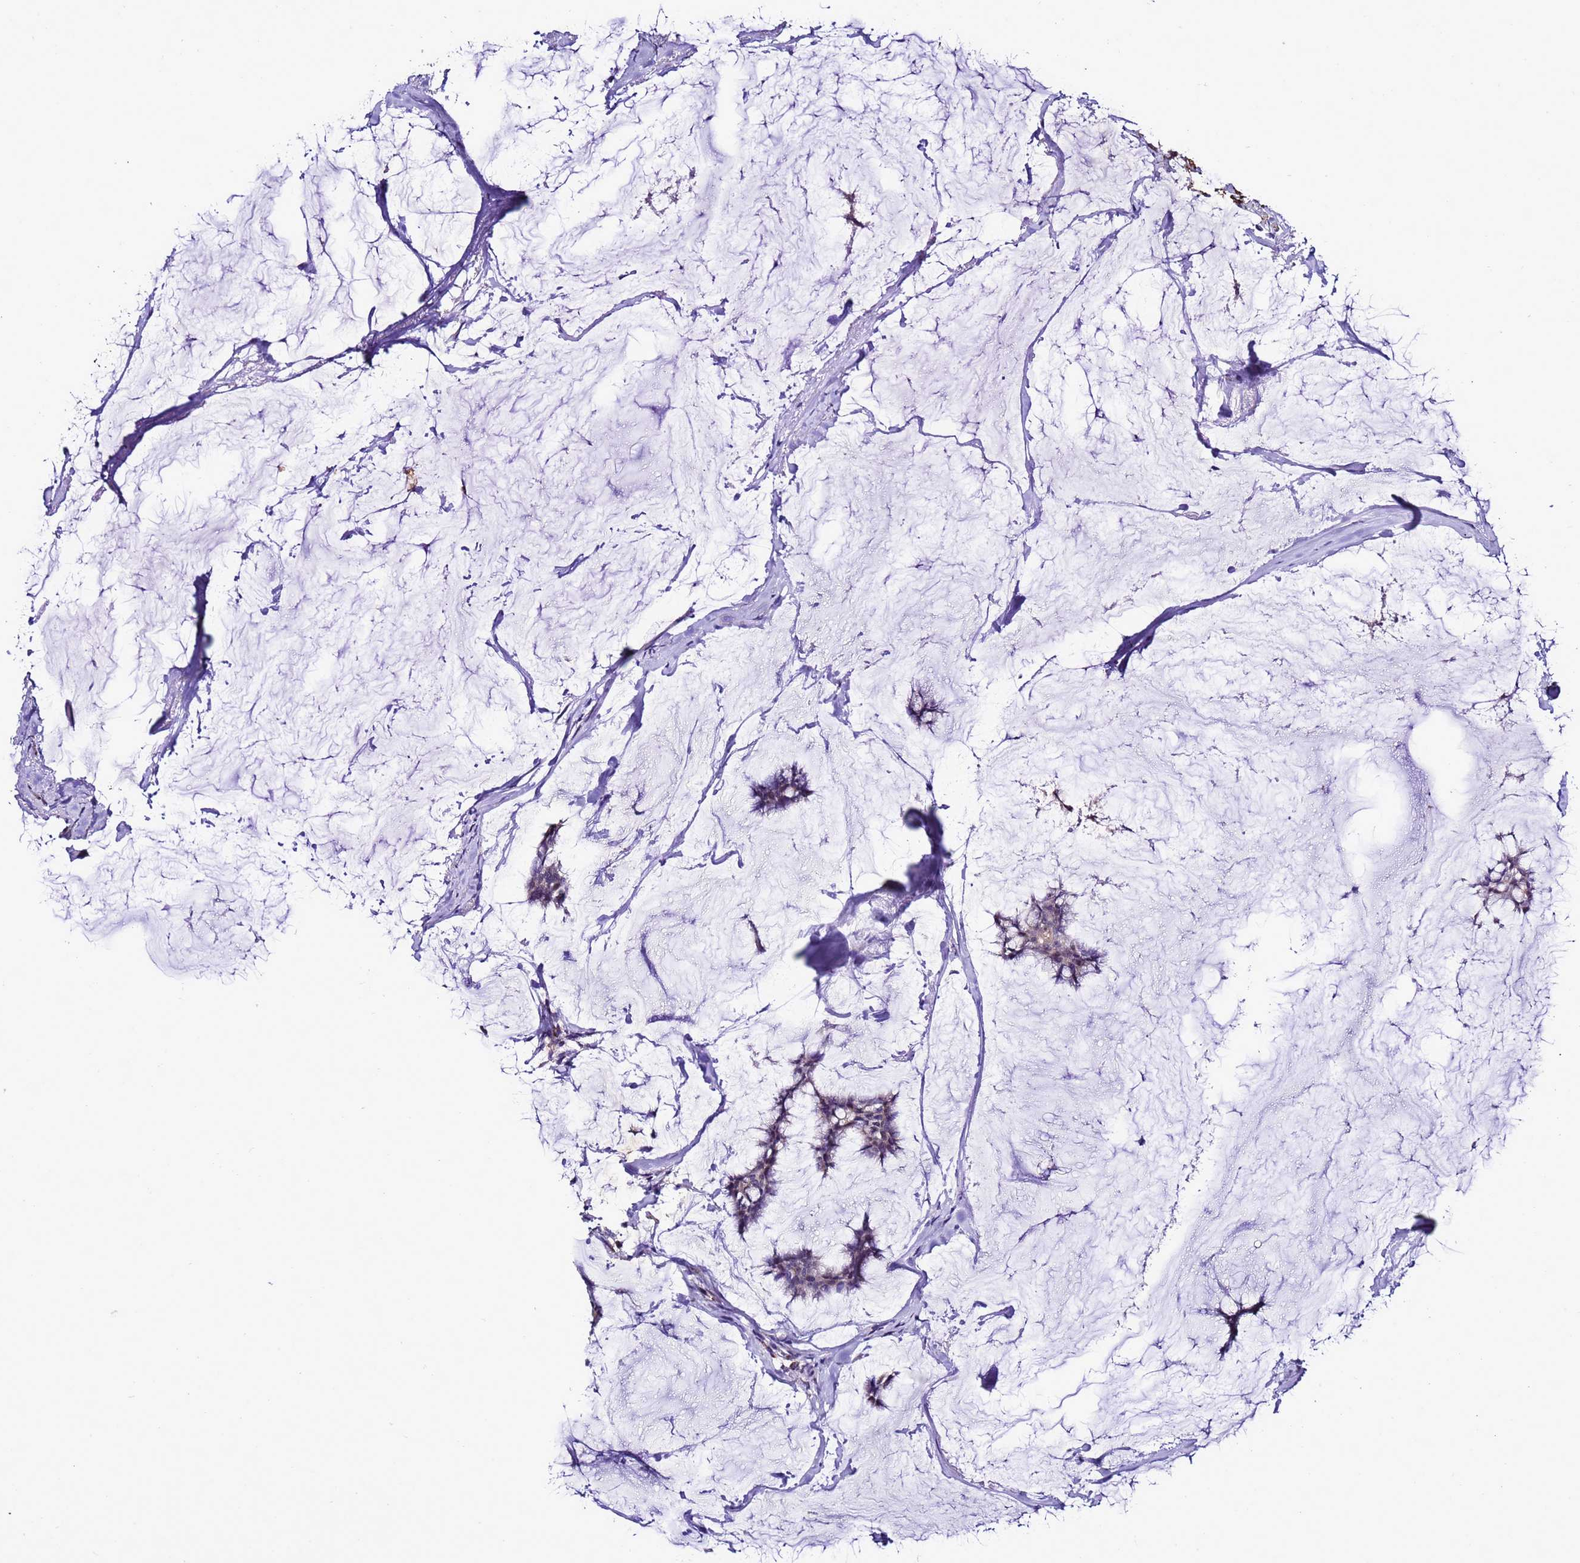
{"staining": {"intensity": "weak", "quantity": "<25%", "location": "cytoplasmic/membranous"}, "tissue": "breast cancer", "cell_type": "Tumor cells", "image_type": "cancer", "snomed": [{"axis": "morphology", "description": "Duct carcinoma"}, {"axis": "topography", "description": "Breast"}], "caption": "High magnification brightfield microscopy of breast cancer (invasive ductal carcinoma) stained with DAB (brown) and counterstained with hematoxylin (blue): tumor cells show no significant expression.", "gene": "DPH6", "patient": {"sex": "female", "age": 93}}